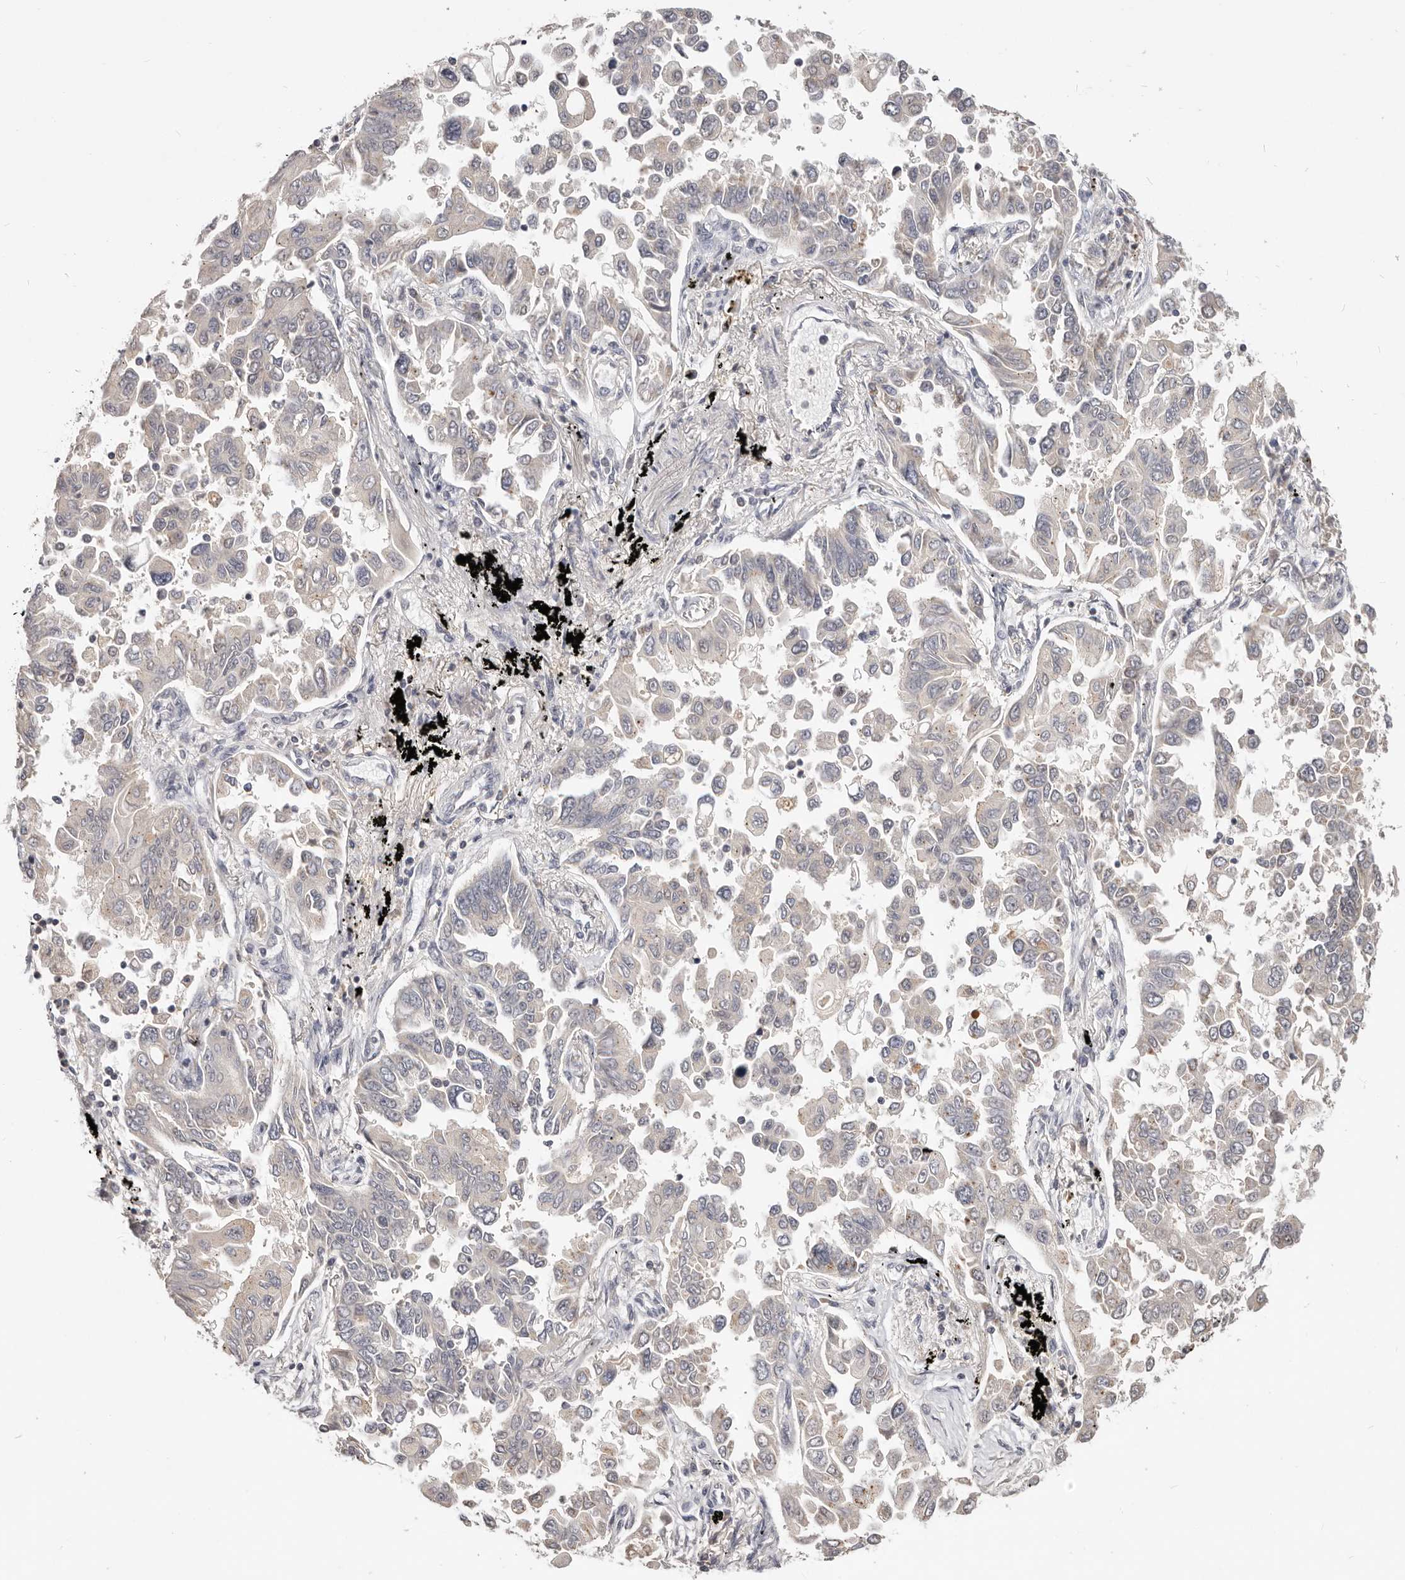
{"staining": {"intensity": "negative", "quantity": "none", "location": "none"}, "tissue": "lung cancer", "cell_type": "Tumor cells", "image_type": "cancer", "snomed": [{"axis": "morphology", "description": "Adenocarcinoma, NOS"}, {"axis": "topography", "description": "Lung"}], "caption": "Tumor cells are negative for protein expression in human lung adenocarcinoma.", "gene": "TSPAN13", "patient": {"sex": "female", "age": 67}}